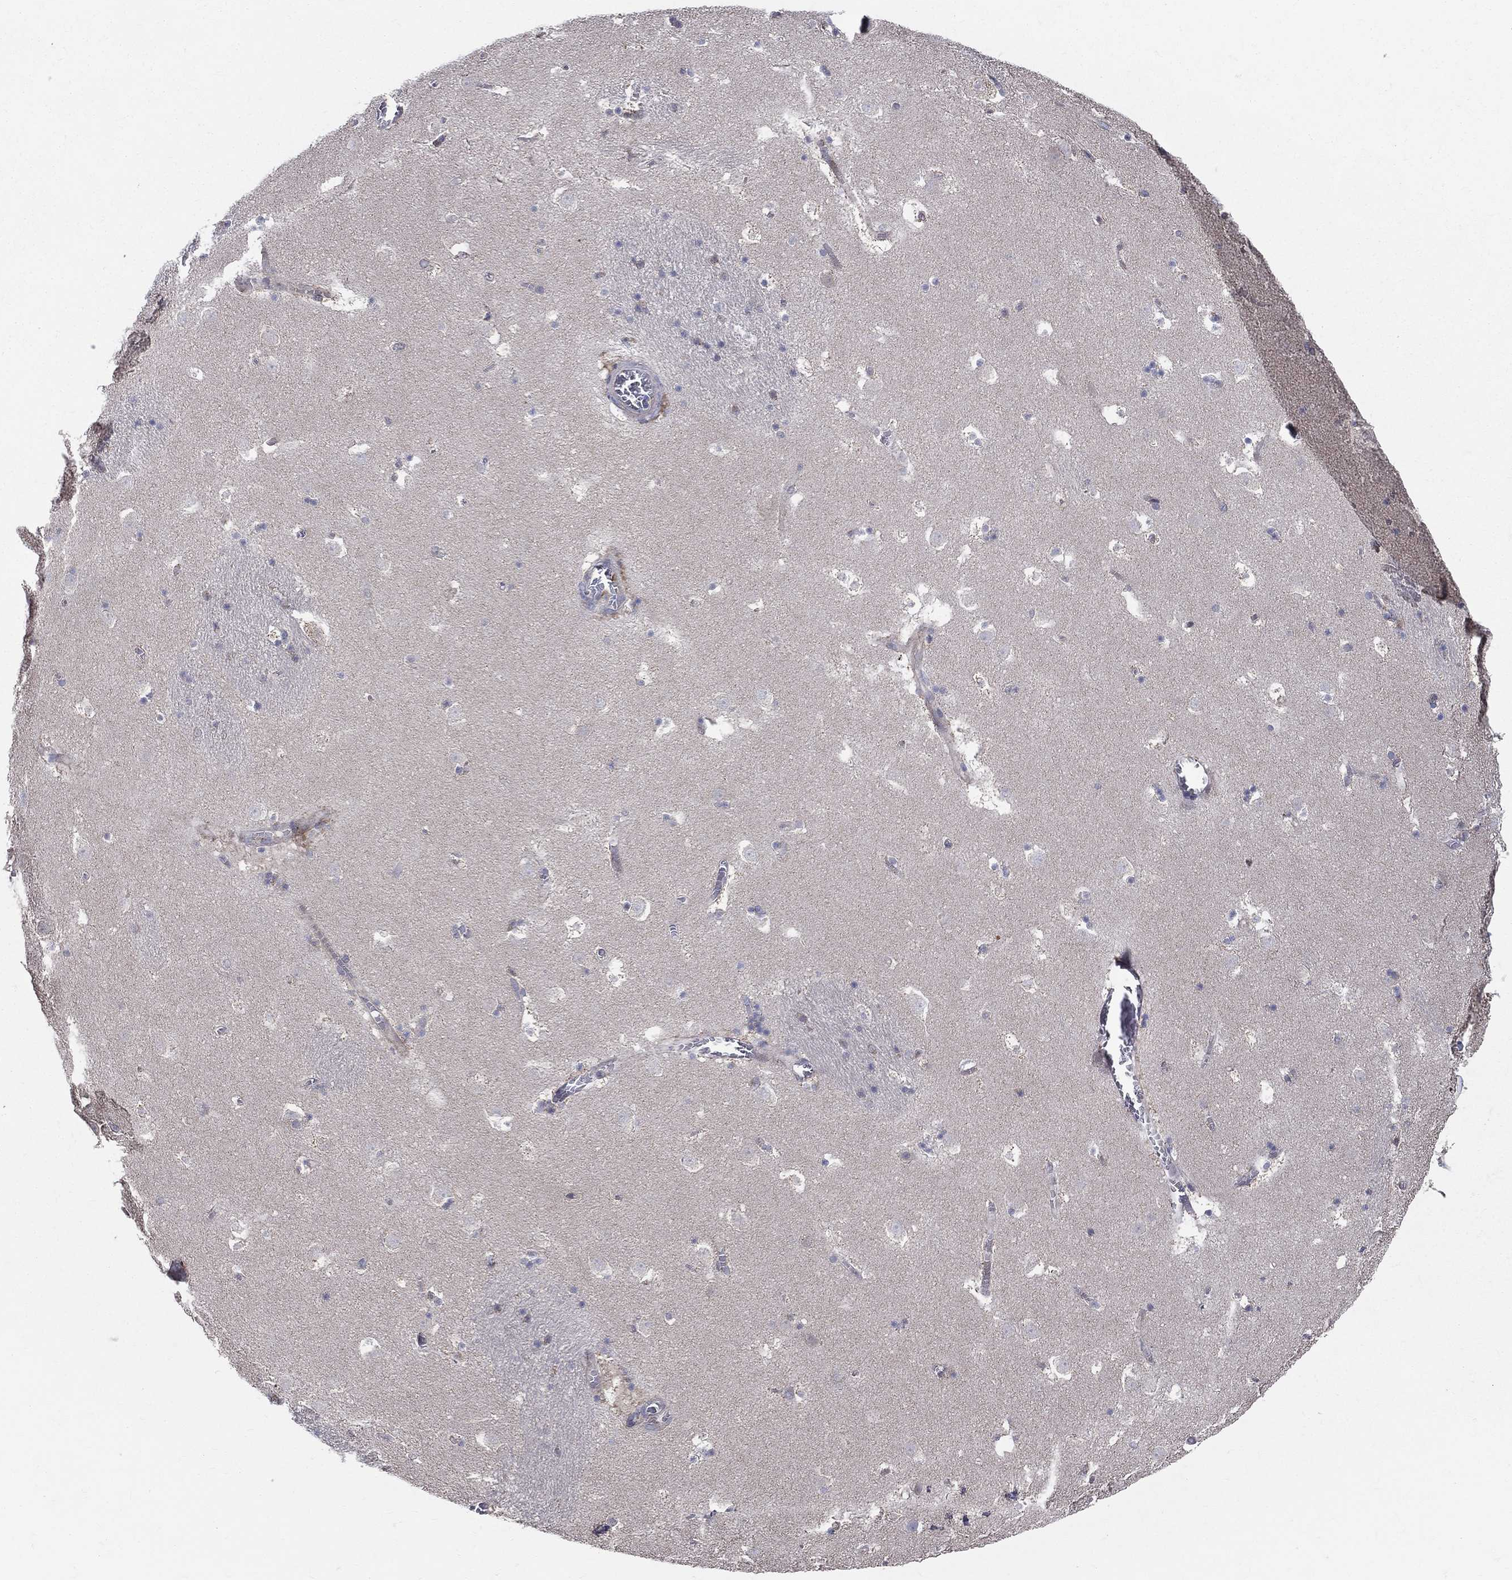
{"staining": {"intensity": "negative", "quantity": "none", "location": "none"}, "tissue": "caudate", "cell_type": "Glial cells", "image_type": "normal", "snomed": [{"axis": "morphology", "description": "Normal tissue, NOS"}, {"axis": "topography", "description": "Lateral ventricle wall"}], "caption": "This is an IHC micrograph of normal human caudate. There is no positivity in glial cells.", "gene": "POMZP3", "patient": {"sex": "female", "age": 42}}